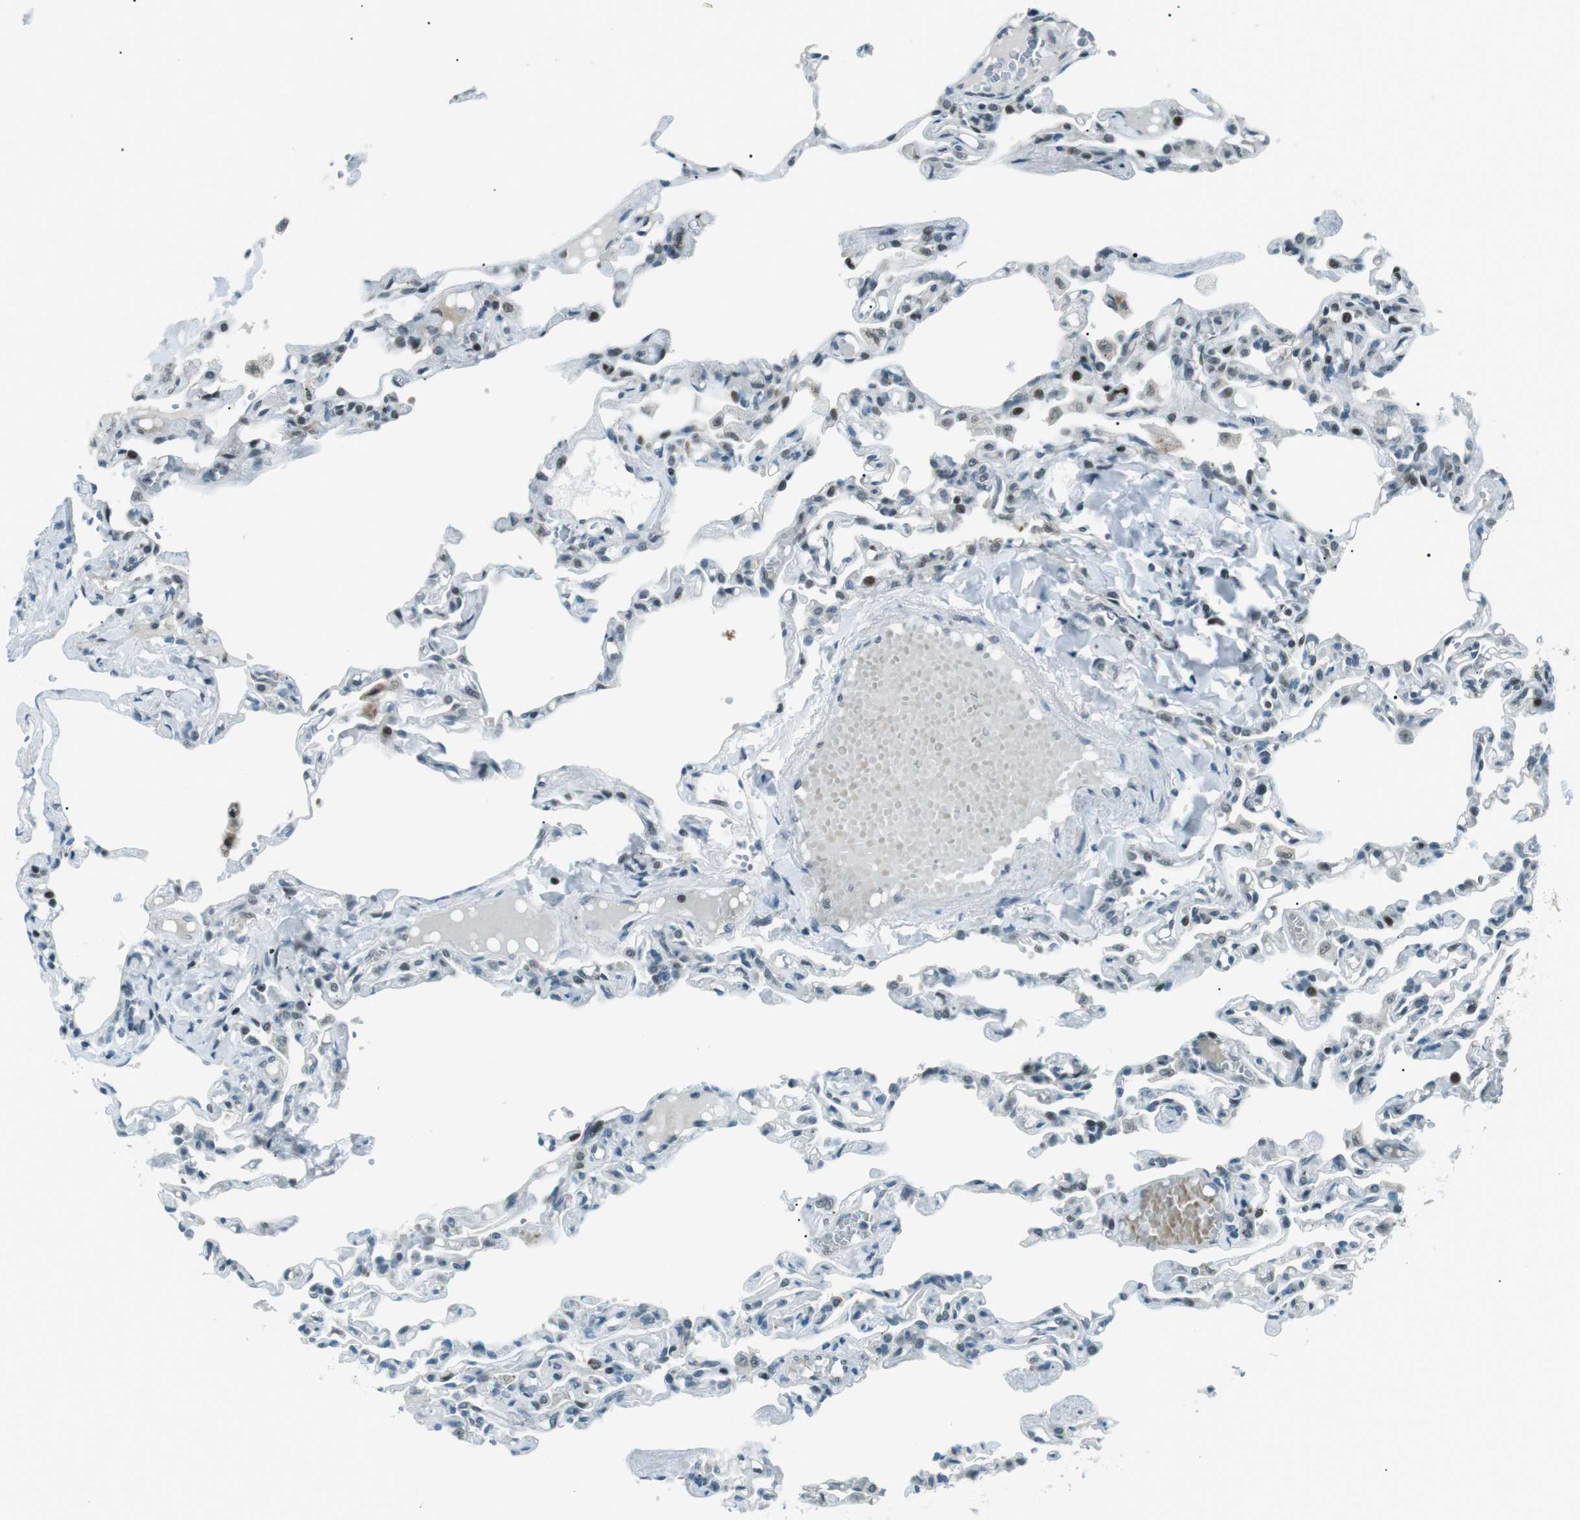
{"staining": {"intensity": "moderate", "quantity": "<25%", "location": "nuclear"}, "tissue": "lung", "cell_type": "Alveolar cells", "image_type": "normal", "snomed": [{"axis": "morphology", "description": "Normal tissue, NOS"}, {"axis": "topography", "description": "Lung"}], "caption": "The immunohistochemical stain labels moderate nuclear expression in alveolar cells of unremarkable lung.", "gene": "PJA1", "patient": {"sex": "male", "age": 21}}